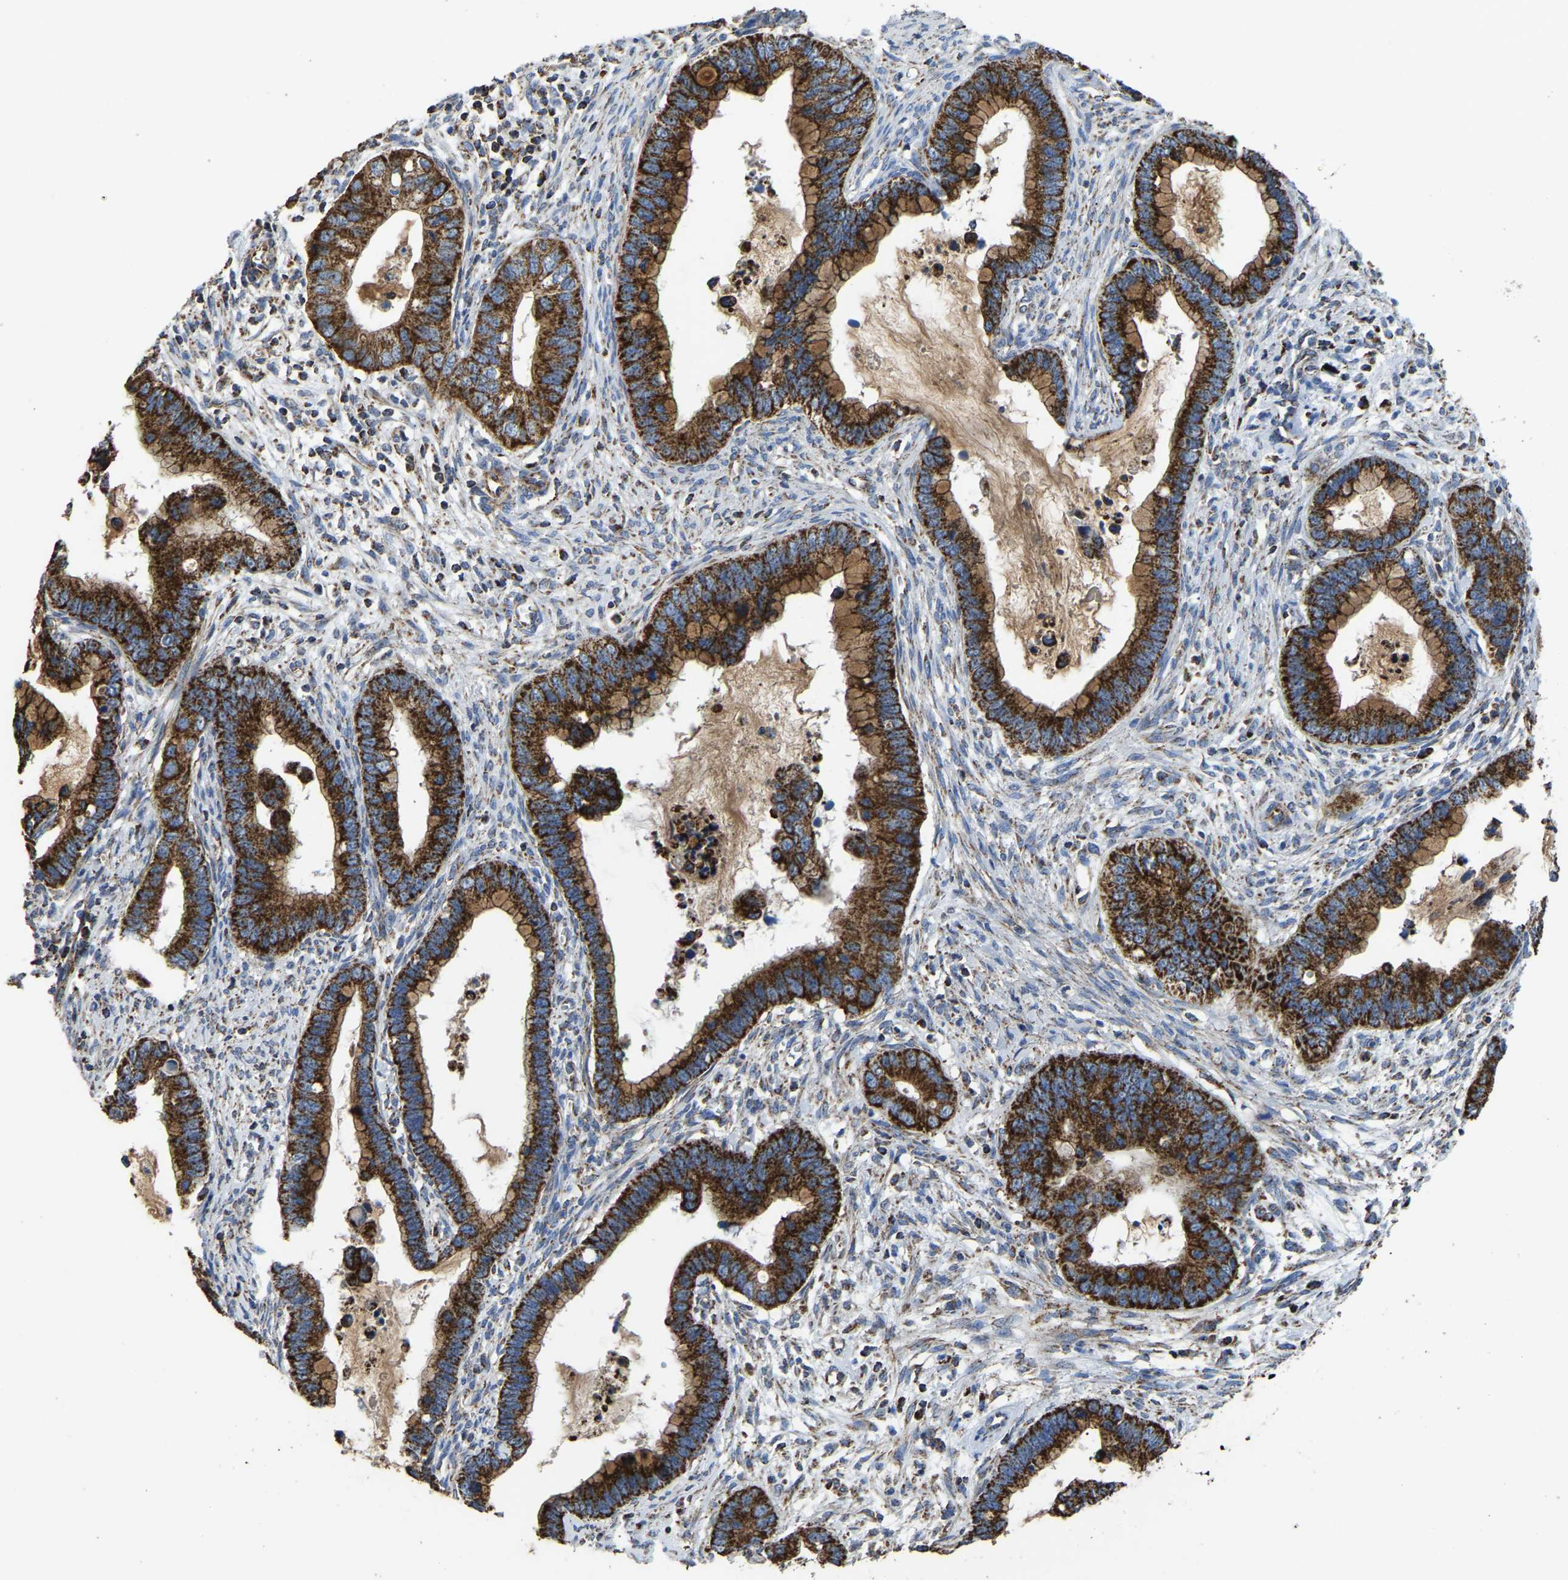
{"staining": {"intensity": "strong", "quantity": ">75%", "location": "cytoplasmic/membranous"}, "tissue": "cervical cancer", "cell_type": "Tumor cells", "image_type": "cancer", "snomed": [{"axis": "morphology", "description": "Adenocarcinoma, NOS"}, {"axis": "topography", "description": "Cervix"}], "caption": "DAB immunohistochemical staining of adenocarcinoma (cervical) reveals strong cytoplasmic/membranous protein staining in about >75% of tumor cells.", "gene": "ETFA", "patient": {"sex": "female", "age": 44}}